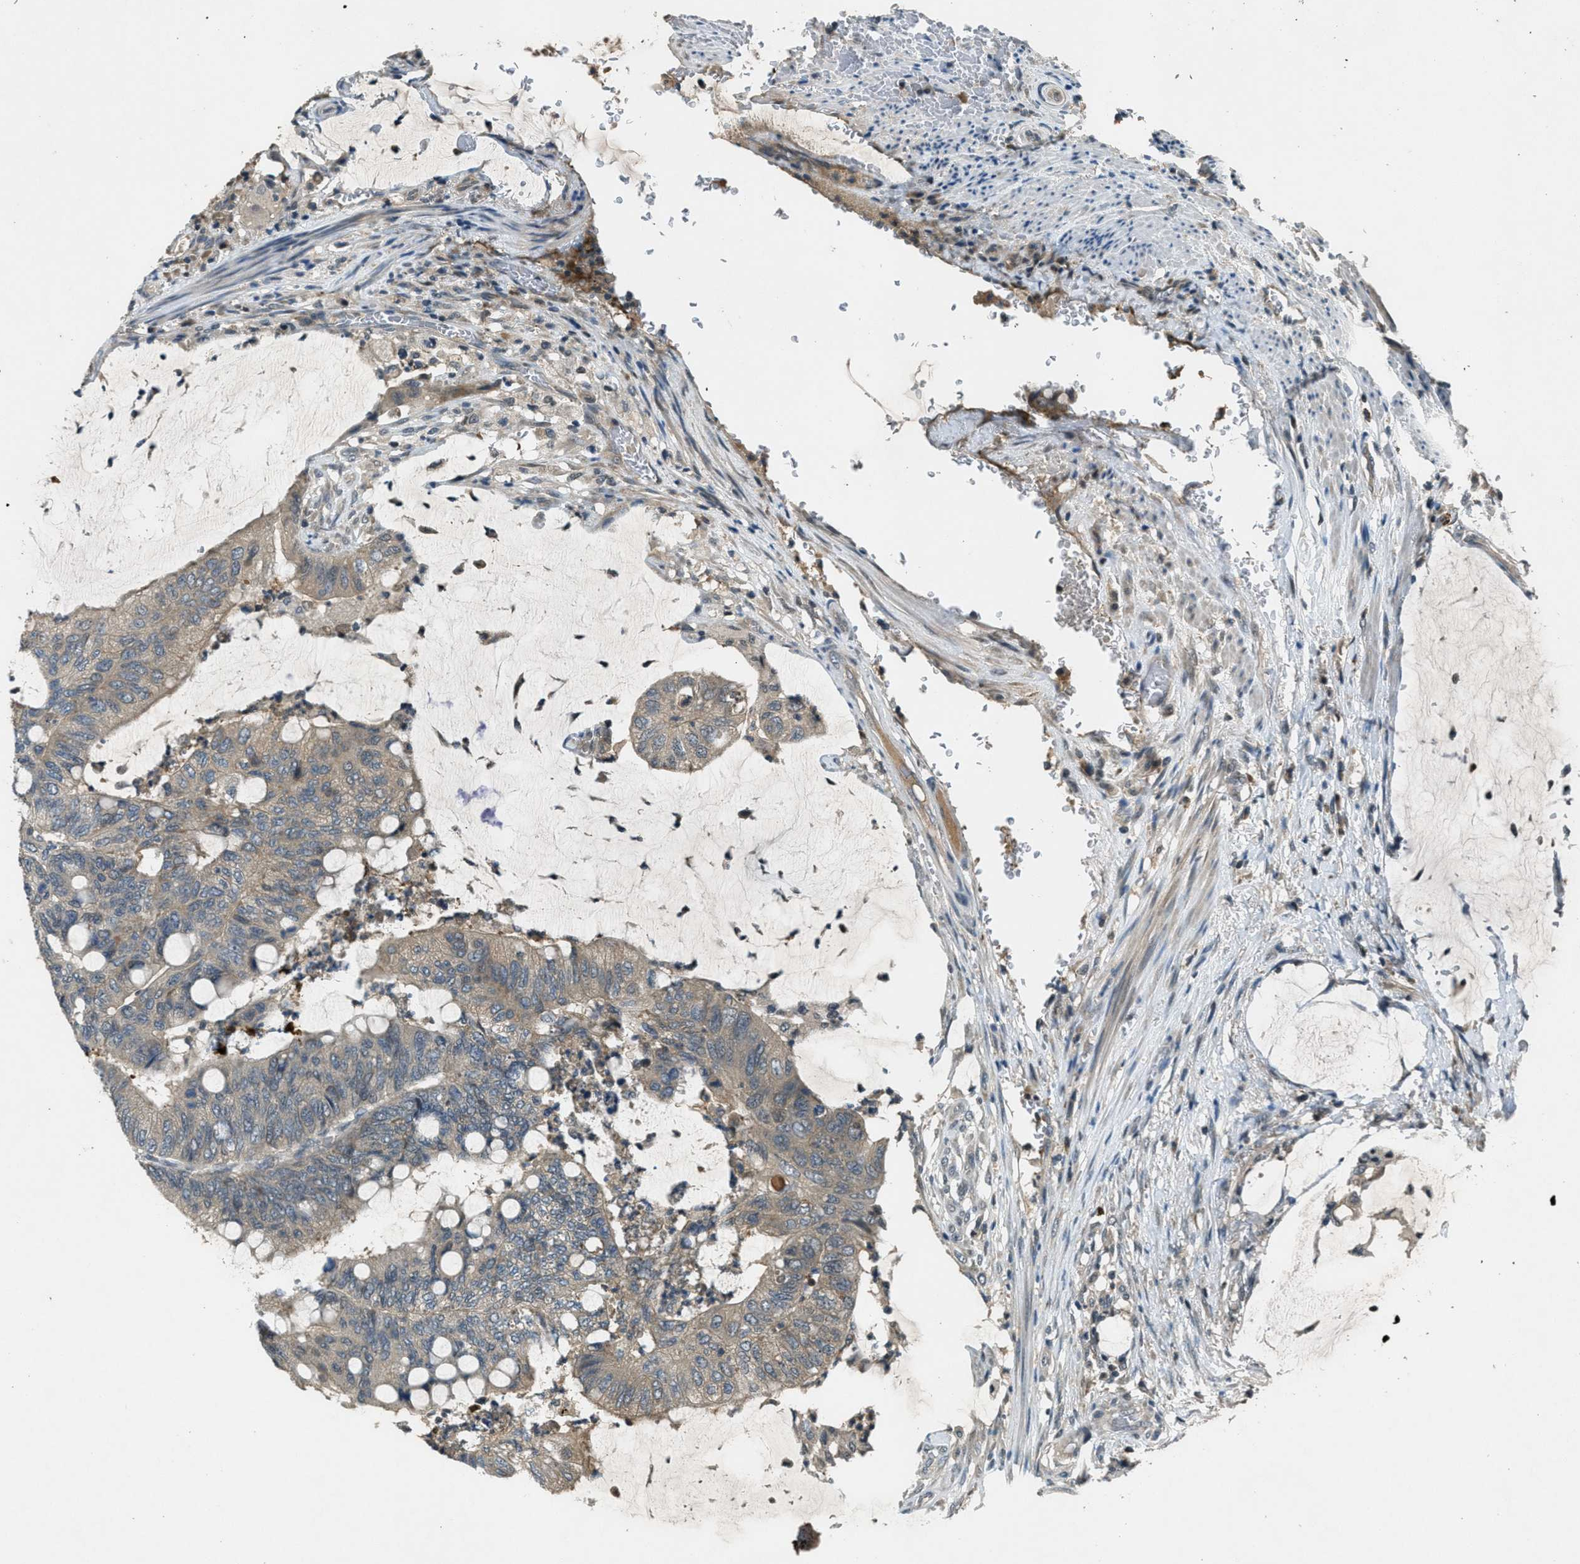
{"staining": {"intensity": "weak", "quantity": ">75%", "location": "cytoplasmic/membranous"}, "tissue": "colorectal cancer", "cell_type": "Tumor cells", "image_type": "cancer", "snomed": [{"axis": "morphology", "description": "Normal tissue, NOS"}, {"axis": "morphology", "description": "Adenocarcinoma, NOS"}, {"axis": "topography", "description": "Rectum"}], "caption": "Colorectal cancer (adenocarcinoma) stained with immunohistochemistry (IHC) demonstrates weak cytoplasmic/membranous staining in about >75% of tumor cells.", "gene": "DUSP6", "patient": {"sex": "male", "age": 92}}